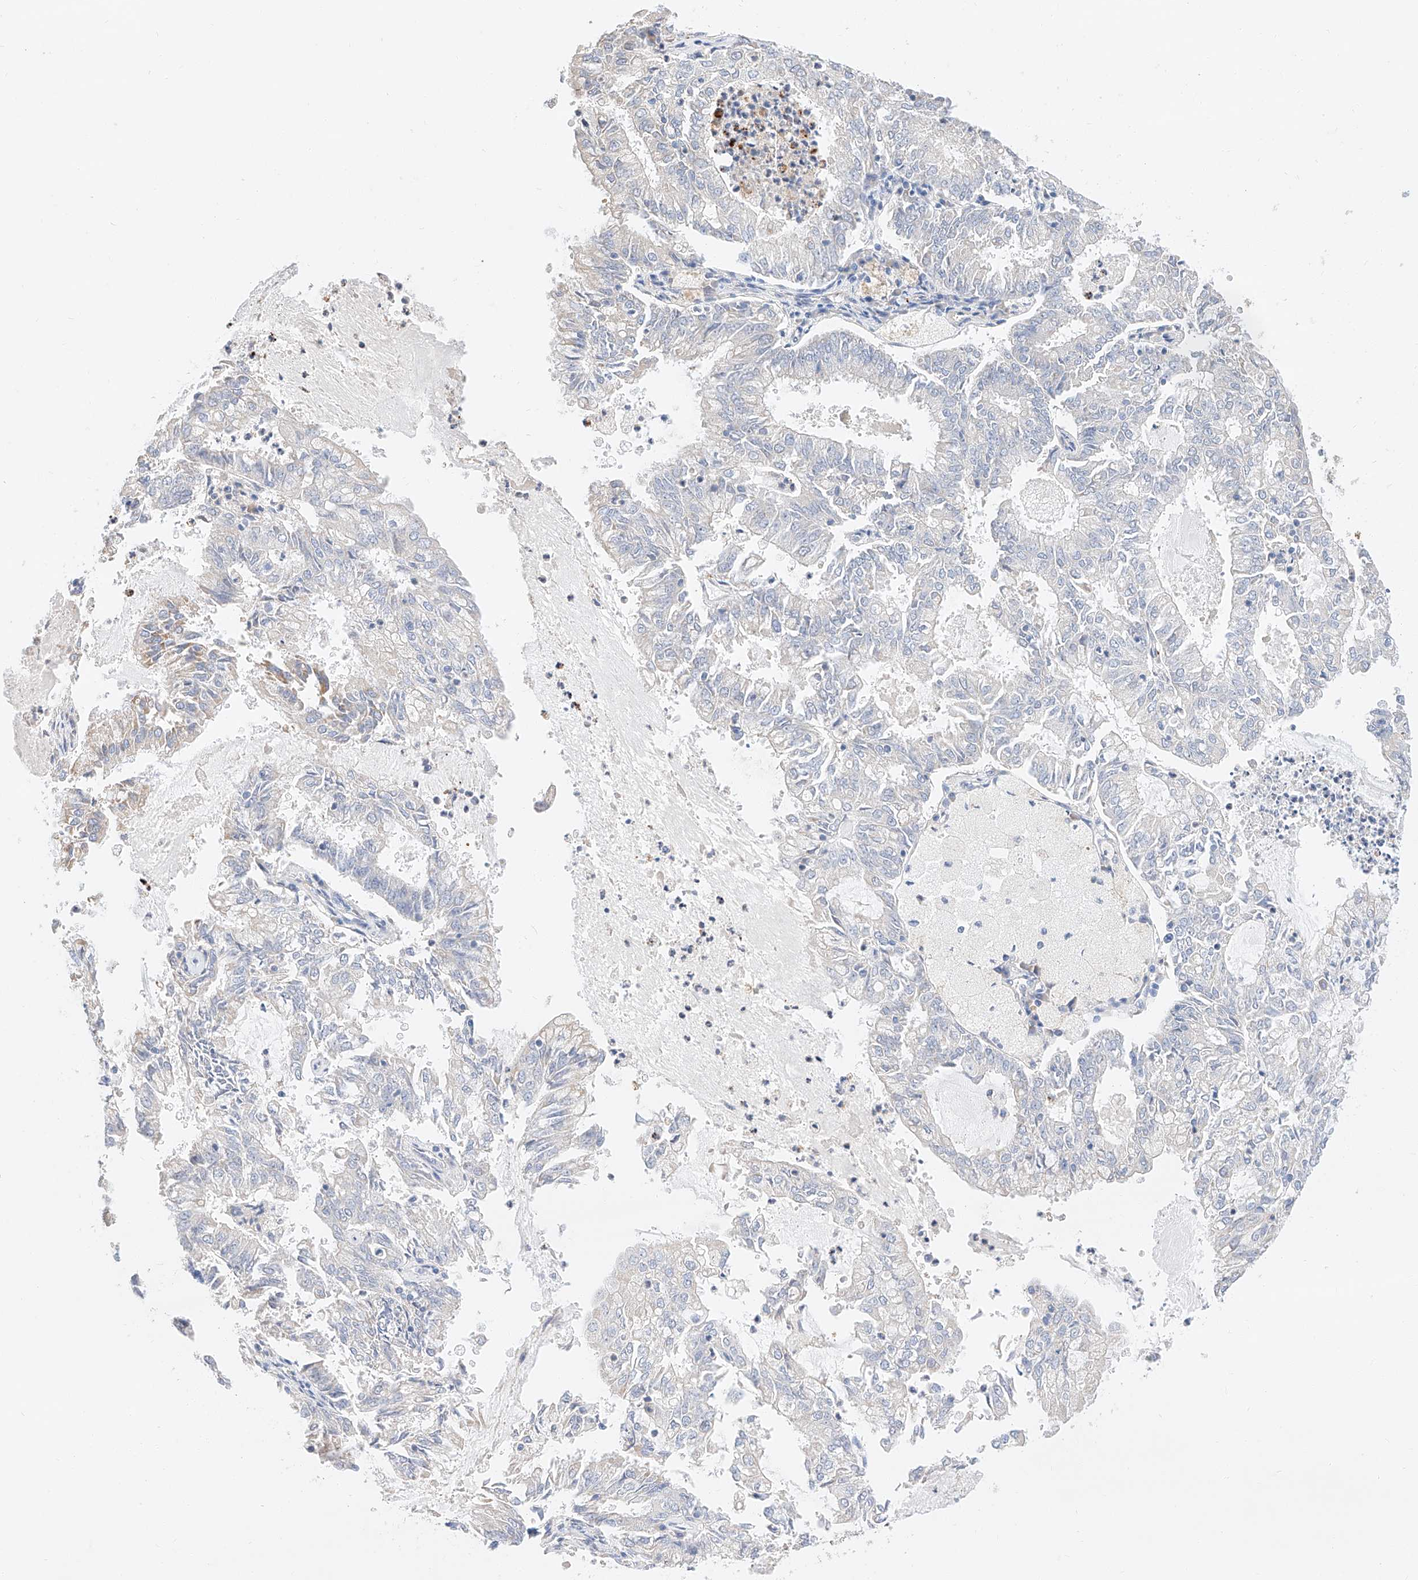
{"staining": {"intensity": "negative", "quantity": "none", "location": "none"}, "tissue": "endometrial cancer", "cell_type": "Tumor cells", "image_type": "cancer", "snomed": [{"axis": "morphology", "description": "Adenocarcinoma, NOS"}, {"axis": "topography", "description": "Endometrium"}], "caption": "Endometrial cancer (adenocarcinoma) was stained to show a protein in brown. There is no significant positivity in tumor cells. (Immunohistochemistry (ihc), brightfield microscopy, high magnification).", "gene": "GLMN", "patient": {"sex": "female", "age": 57}}